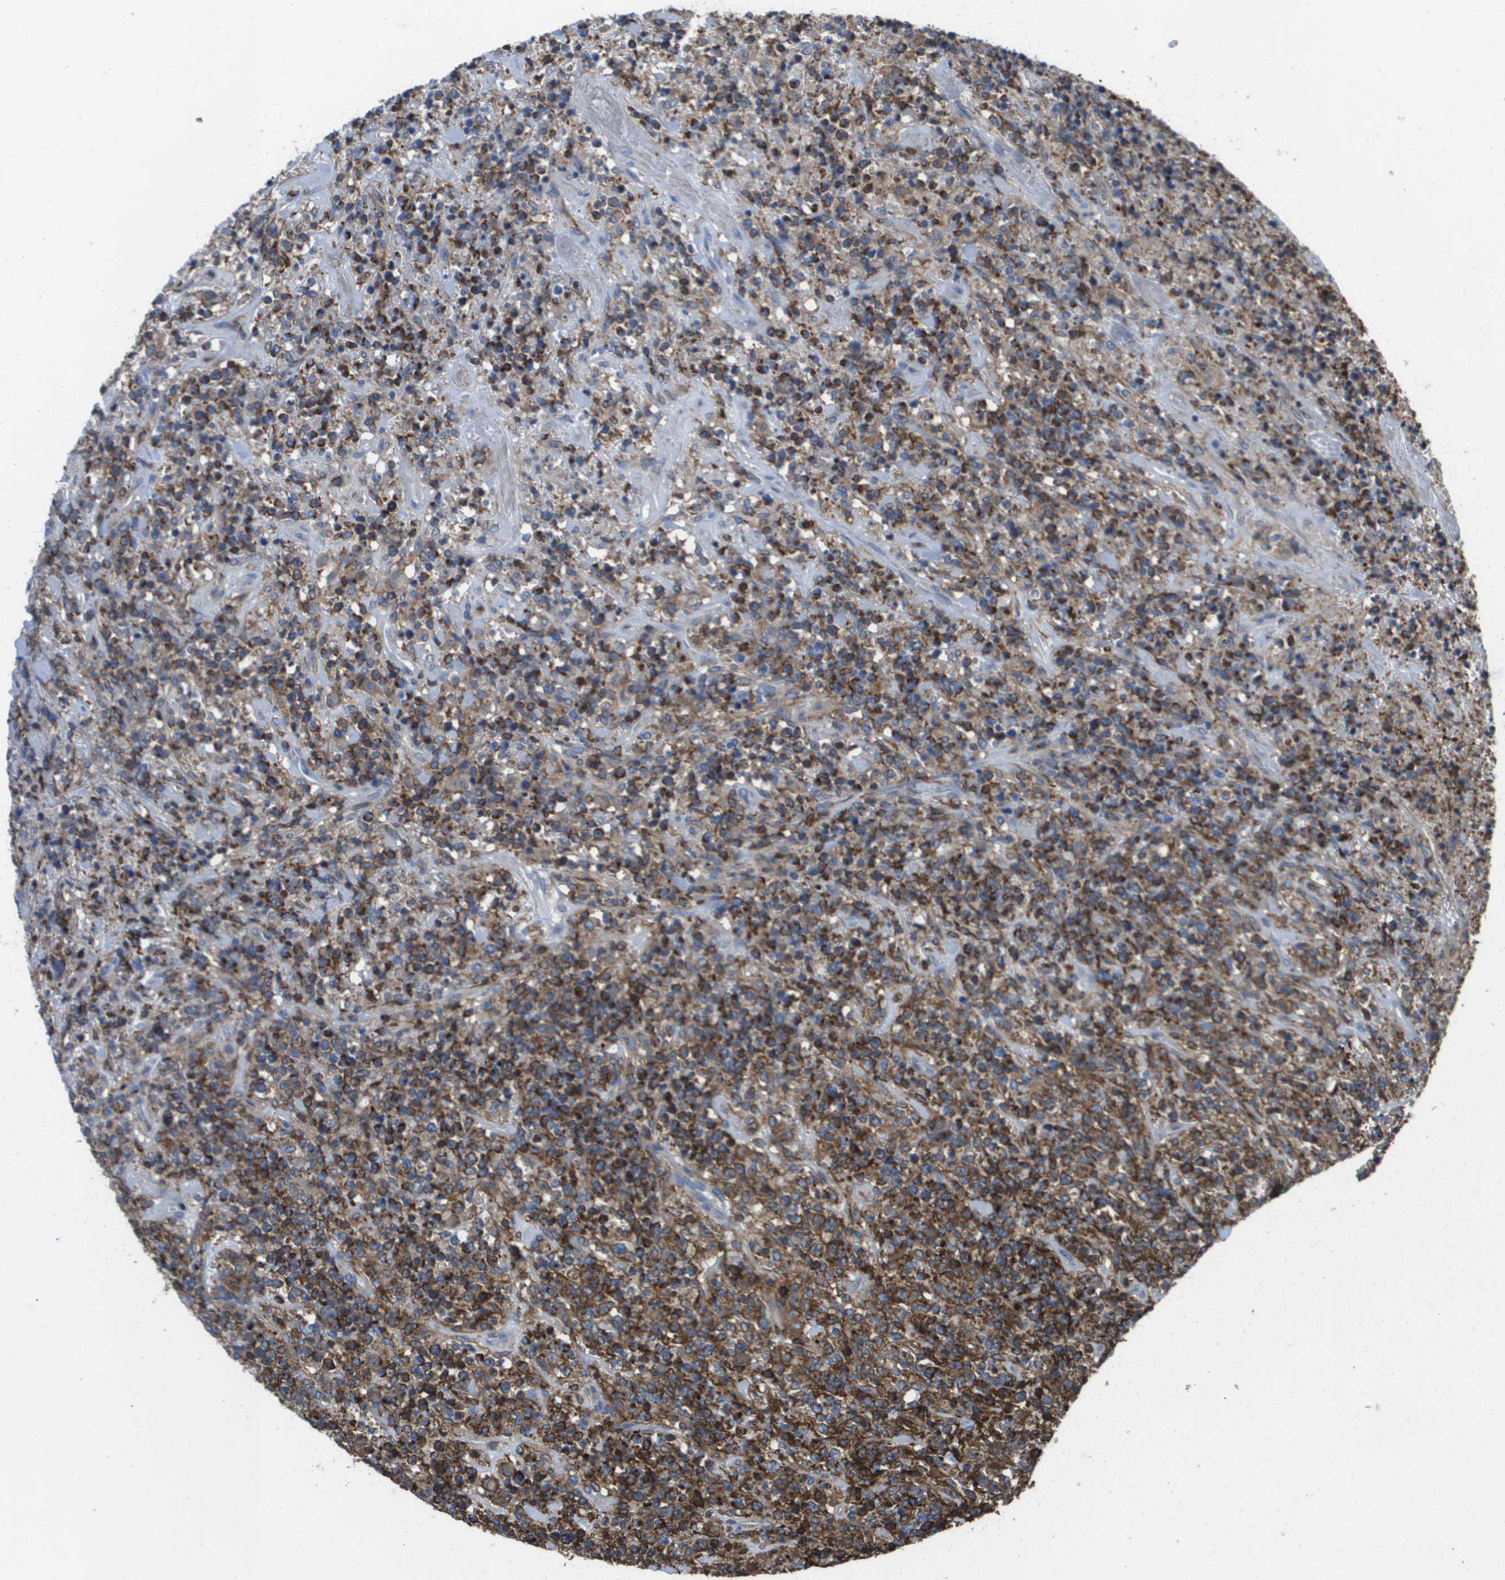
{"staining": {"intensity": "moderate", "quantity": ">75%", "location": "cytoplasmic/membranous"}, "tissue": "lymphoma", "cell_type": "Tumor cells", "image_type": "cancer", "snomed": [{"axis": "morphology", "description": "Malignant lymphoma, non-Hodgkin's type, High grade"}, {"axis": "topography", "description": "Soft tissue"}], "caption": "Immunohistochemistry (IHC) micrograph of lymphoma stained for a protein (brown), which exhibits medium levels of moderate cytoplasmic/membranous positivity in about >75% of tumor cells.", "gene": "PASK", "patient": {"sex": "male", "age": 18}}